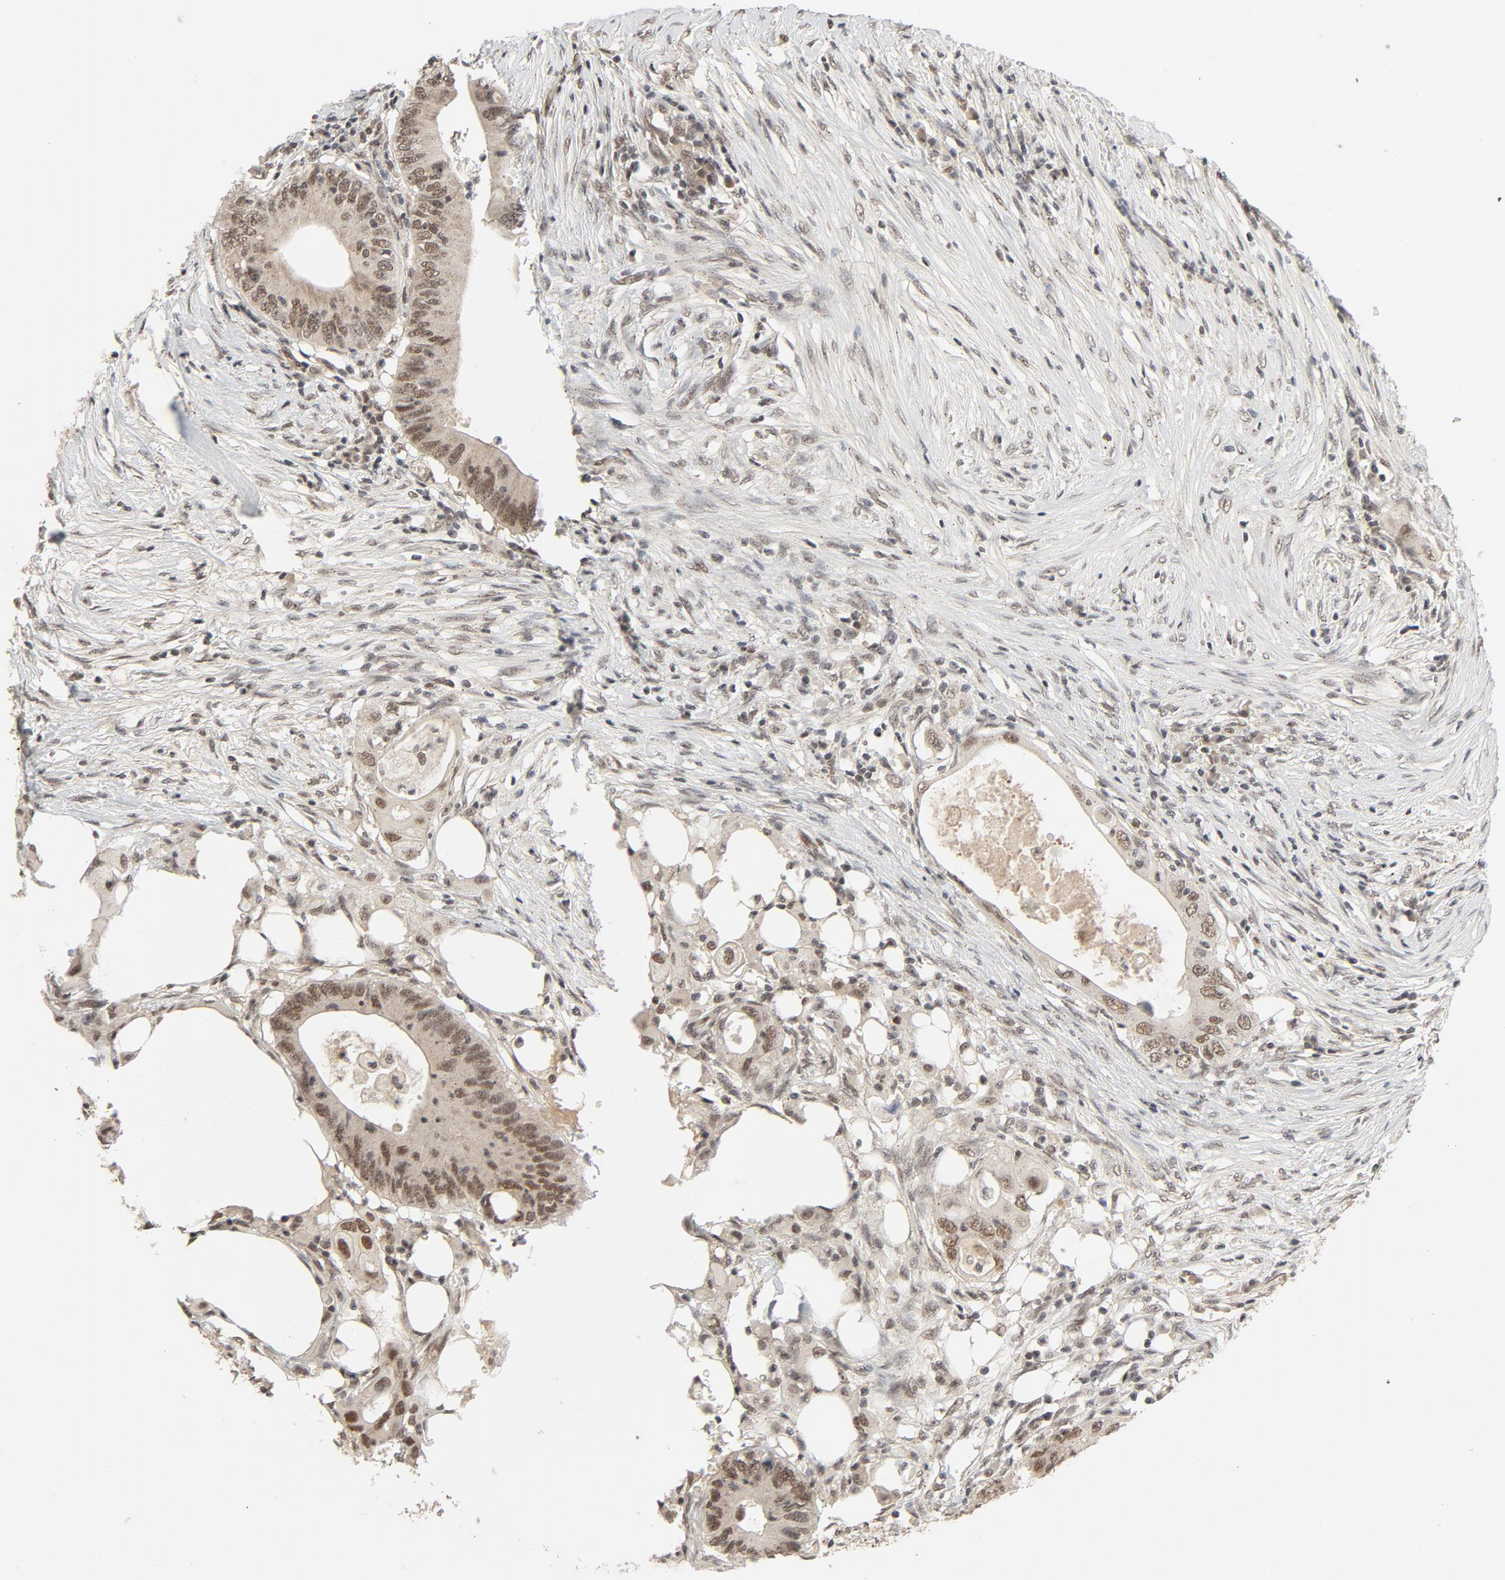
{"staining": {"intensity": "moderate", "quantity": ">75%", "location": "nuclear"}, "tissue": "colorectal cancer", "cell_type": "Tumor cells", "image_type": "cancer", "snomed": [{"axis": "morphology", "description": "Adenocarcinoma, NOS"}, {"axis": "topography", "description": "Colon"}], "caption": "Tumor cells exhibit medium levels of moderate nuclear expression in about >75% of cells in colorectal cancer. The protein is shown in brown color, while the nuclei are stained blue.", "gene": "SMARCD1", "patient": {"sex": "male", "age": 71}}